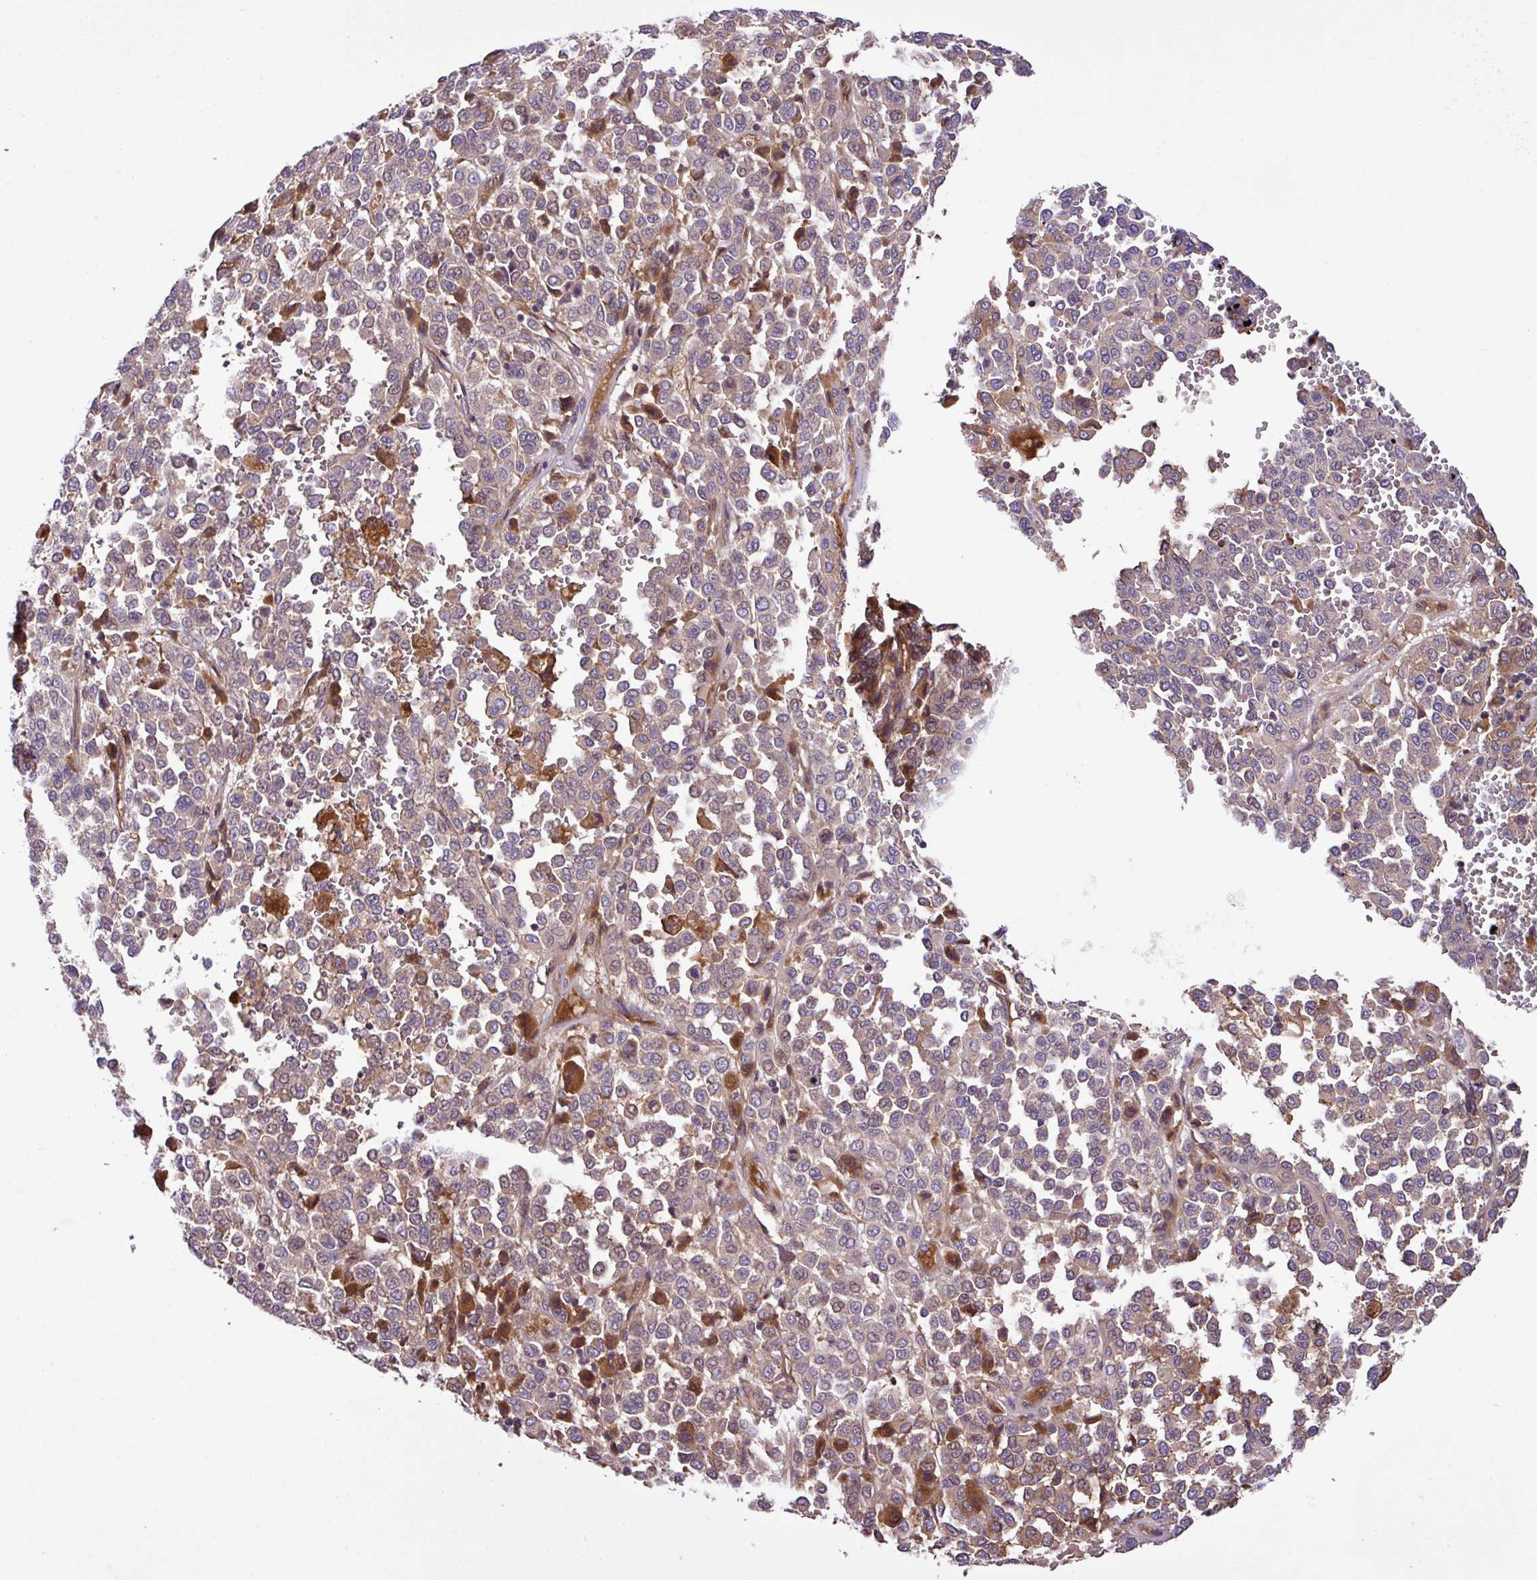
{"staining": {"intensity": "weak", "quantity": "25%-75%", "location": "cytoplasmic/membranous"}, "tissue": "melanoma", "cell_type": "Tumor cells", "image_type": "cancer", "snomed": [{"axis": "morphology", "description": "Malignant melanoma, Metastatic site"}, {"axis": "topography", "description": "Pancreas"}], "caption": "Immunohistochemistry histopathology image of neoplastic tissue: human malignant melanoma (metastatic site) stained using immunohistochemistry demonstrates low levels of weak protein expression localized specifically in the cytoplasmic/membranous of tumor cells, appearing as a cytoplasmic/membranous brown color.", "gene": "ZNF266", "patient": {"sex": "female", "age": 30}}